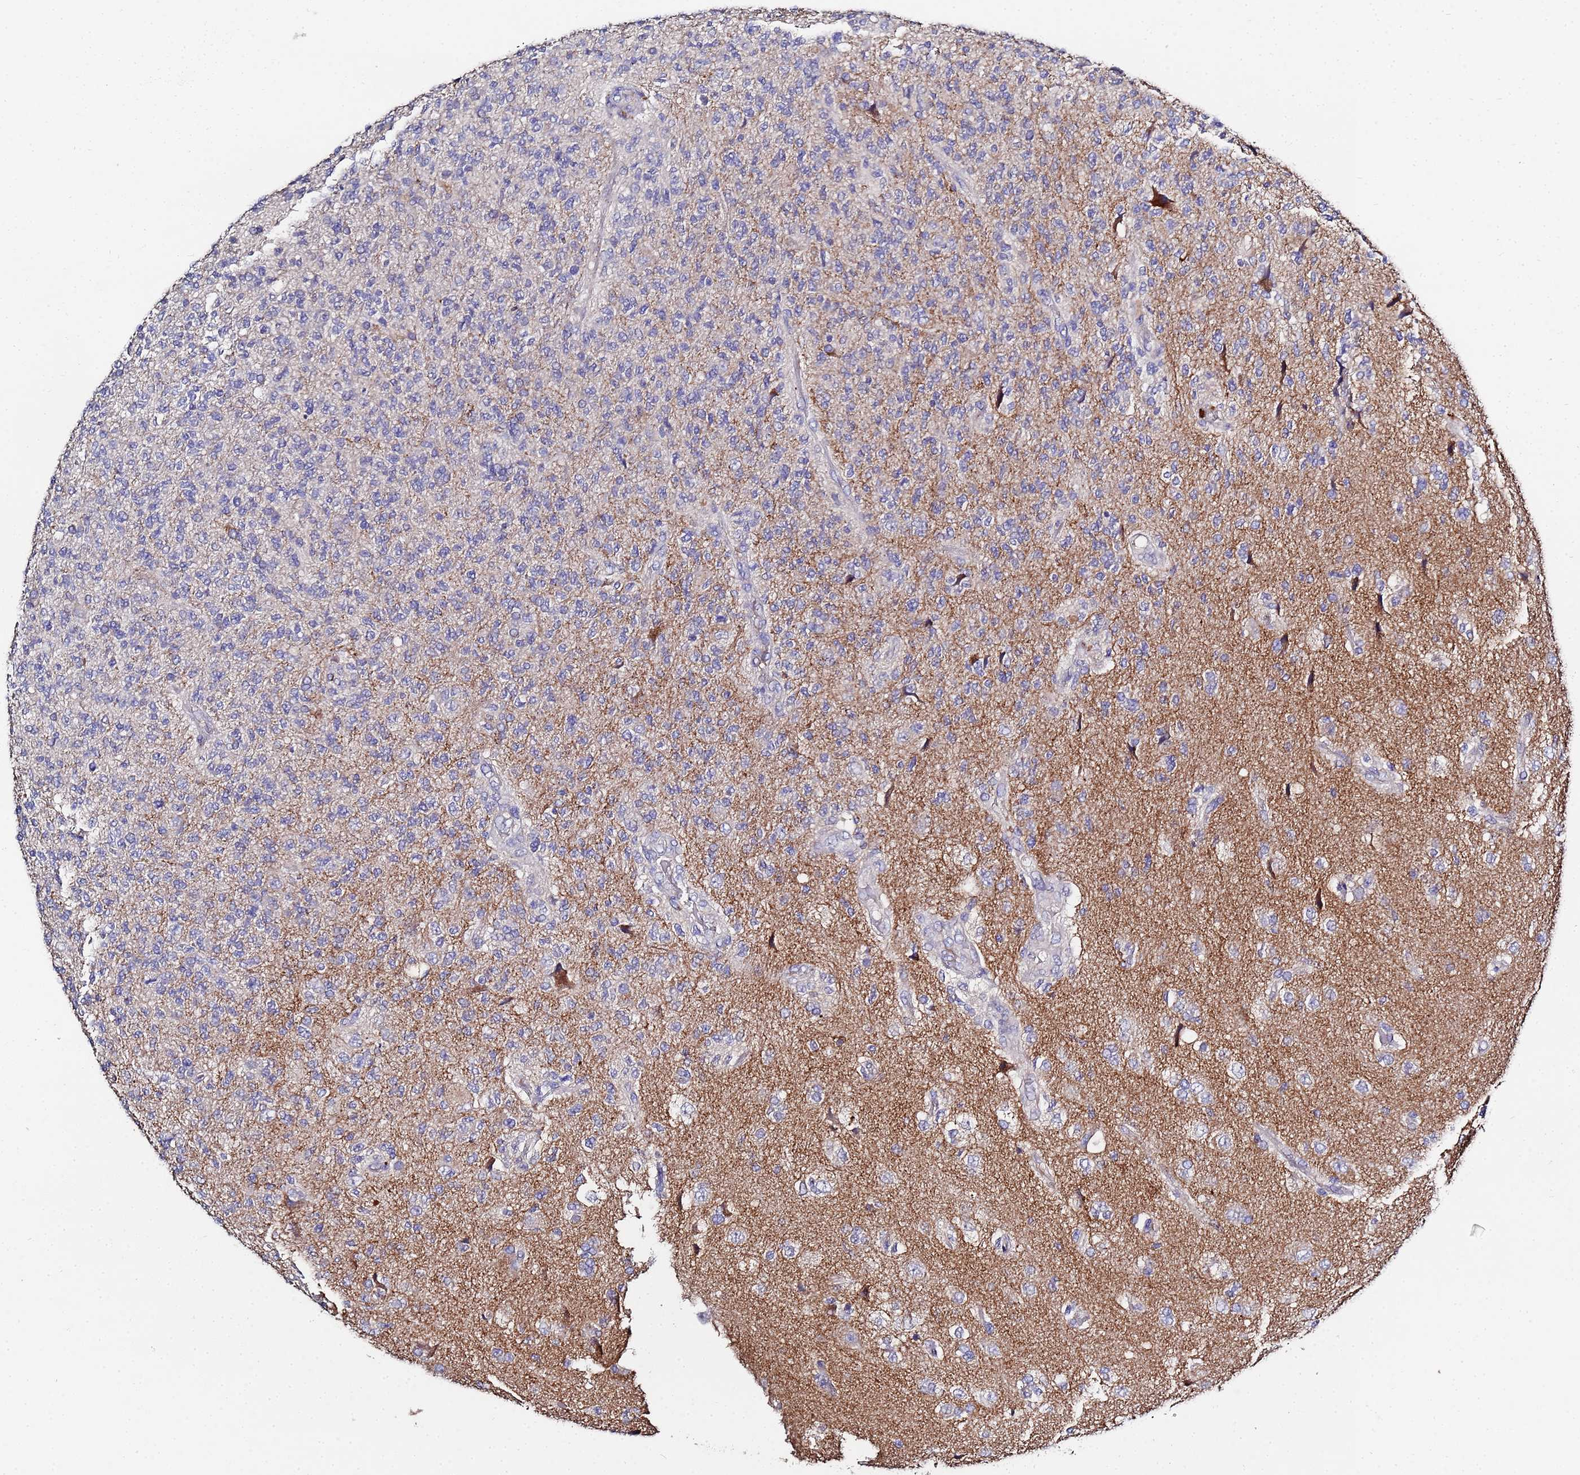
{"staining": {"intensity": "negative", "quantity": "none", "location": "none"}, "tissue": "glioma", "cell_type": "Tumor cells", "image_type": "cancer", "snomed": [{"axis": "morphology", "description": "Glioma, malignant, High grade"}, {"axis": "topography", "description": "Brain"}], "caption": "Tumor cells show no significant positivity in glioma.", "gene": "TCP10L", "patient": {"sex": "male", "age": 56}}